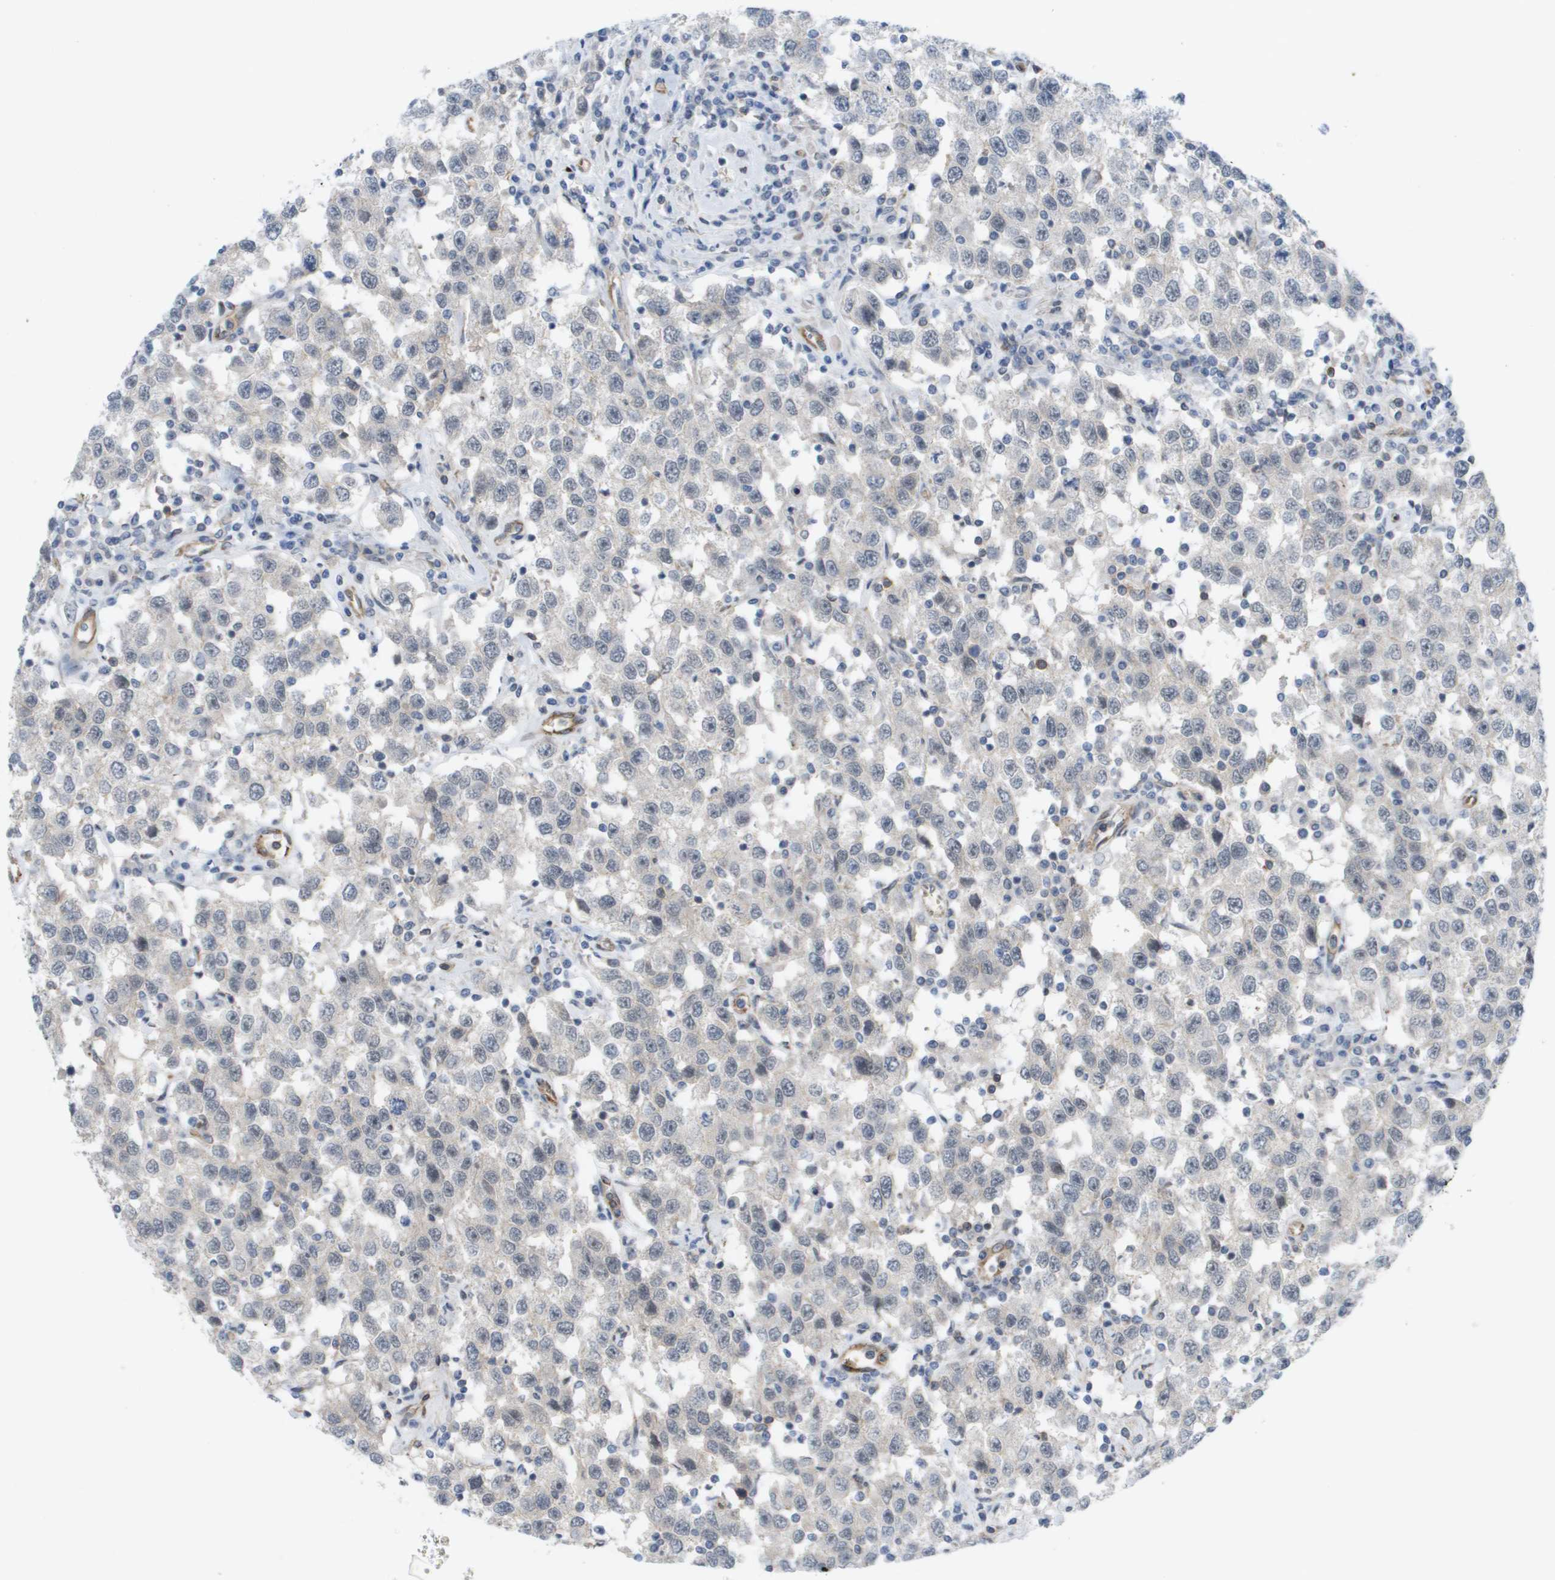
{"staining": {"intensity": "negative", "quantity": "none", "location": "none"}, "tissue": "testis cancer", "cell_type": "Tumor cells", "image_type": "cancer", "snomed": [{"axis": "morphology", "description": "Seminoma, NOS"}, {"axis": "topography", "description": "Testis"}], "caption": "Protein analysis of testis seminoma demonstrates no significant positivity in tumor cells.", "gene": "MTARC2", "patient": {"sex": "male", "age": 41}}